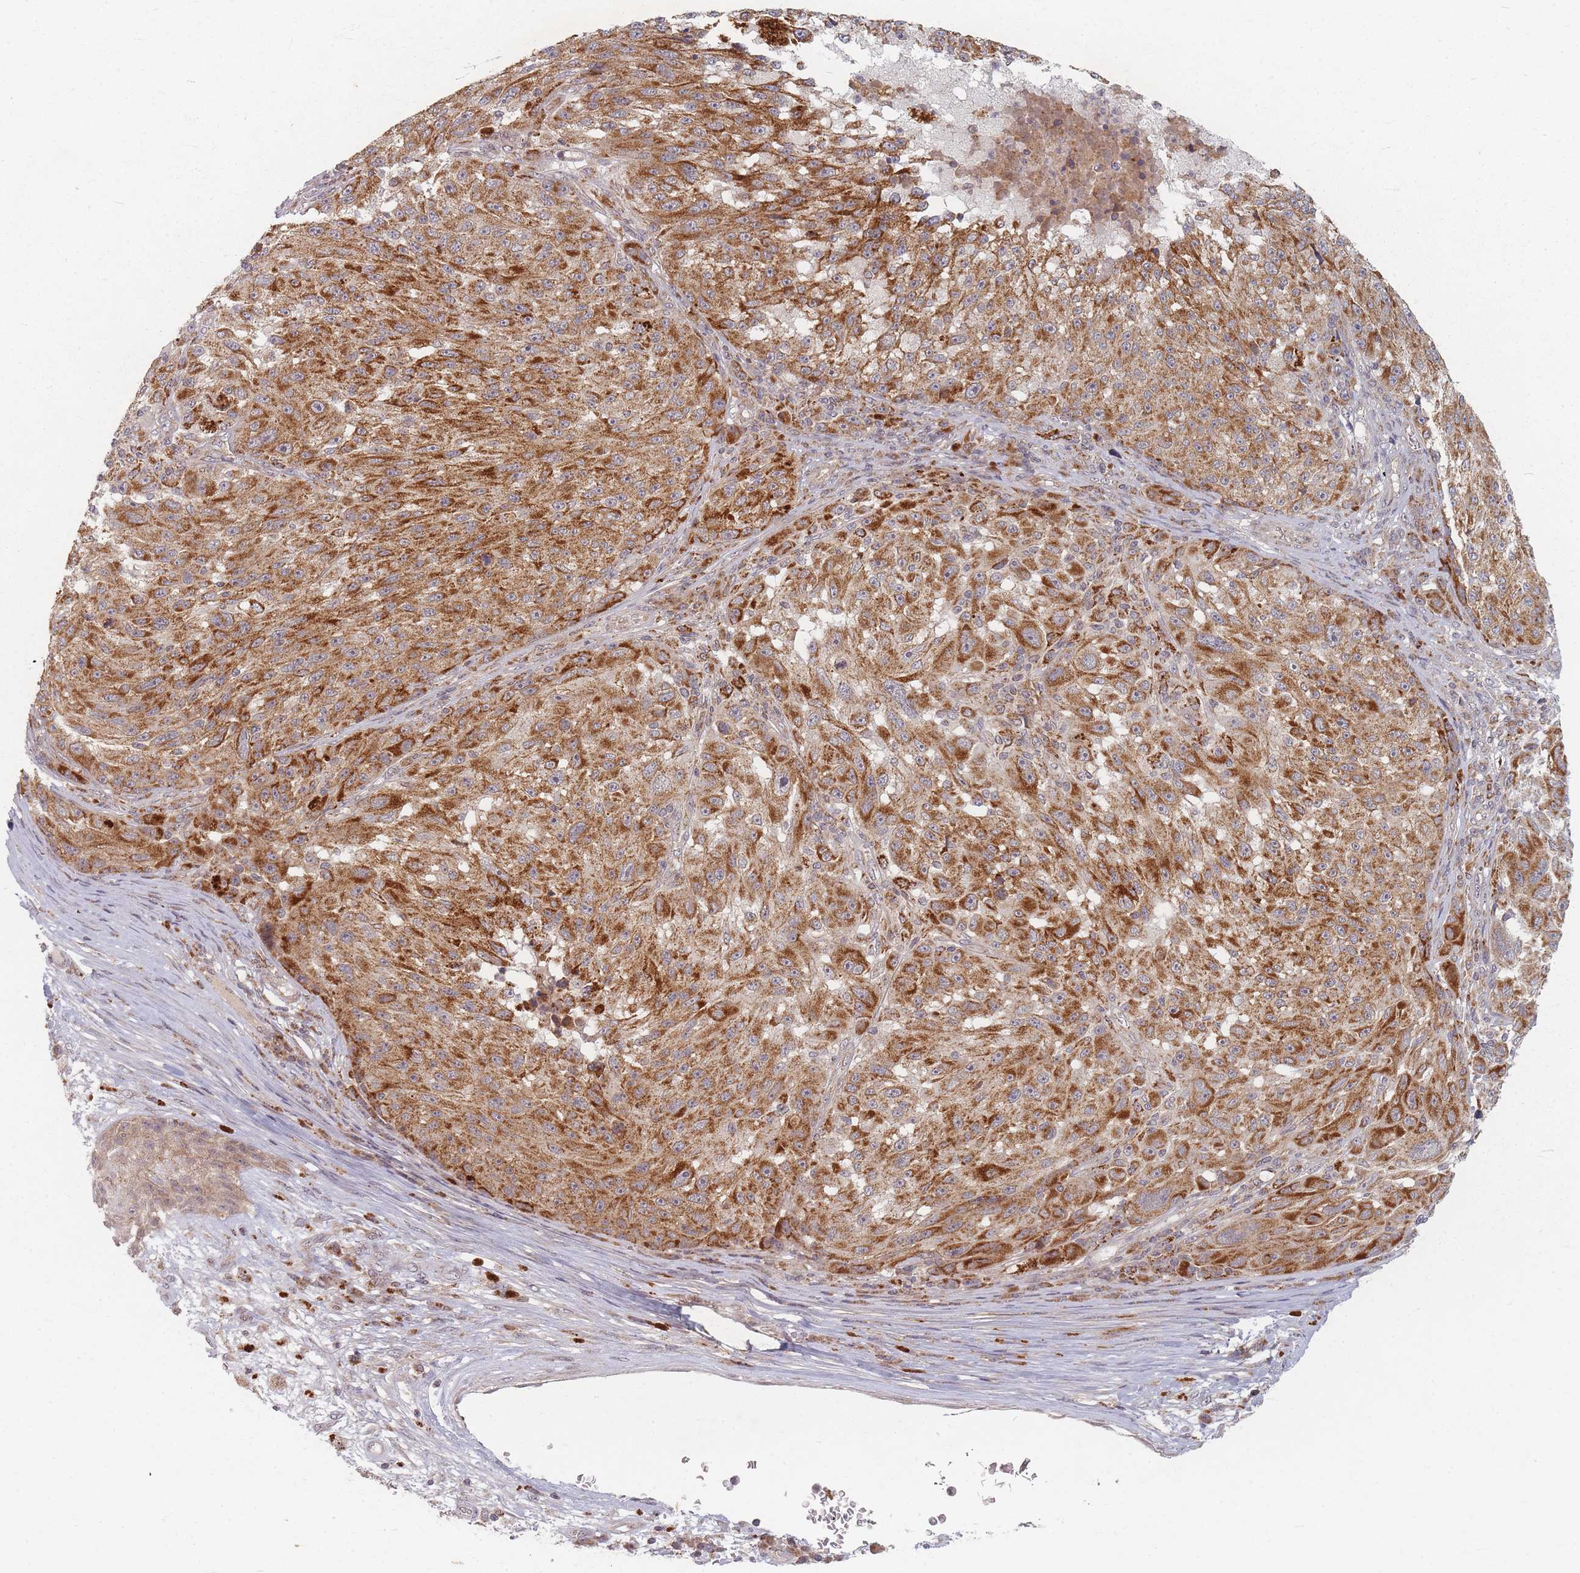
{"staining": {"intensity": "moderate", "quantity": ">75%", "location": "cytoplasmic/membranous"}, "tissue": "melanoma", "cell_type": "Tumor cells", "image_type": "cancer", "snomed": [{"axis": "morphology", "description": "Malignant melanoma, NOS"}, {"axis": "topography", "description": "Skin"}], "caption": "The photomicrograph displays immunohistochemical staining of melanoma. There is moderate cytoplasmic/membranous expression is seen in approximately >75% of tumor cells.", "gene": "RADX", "patient": {"sex": "male", "age": 53}}